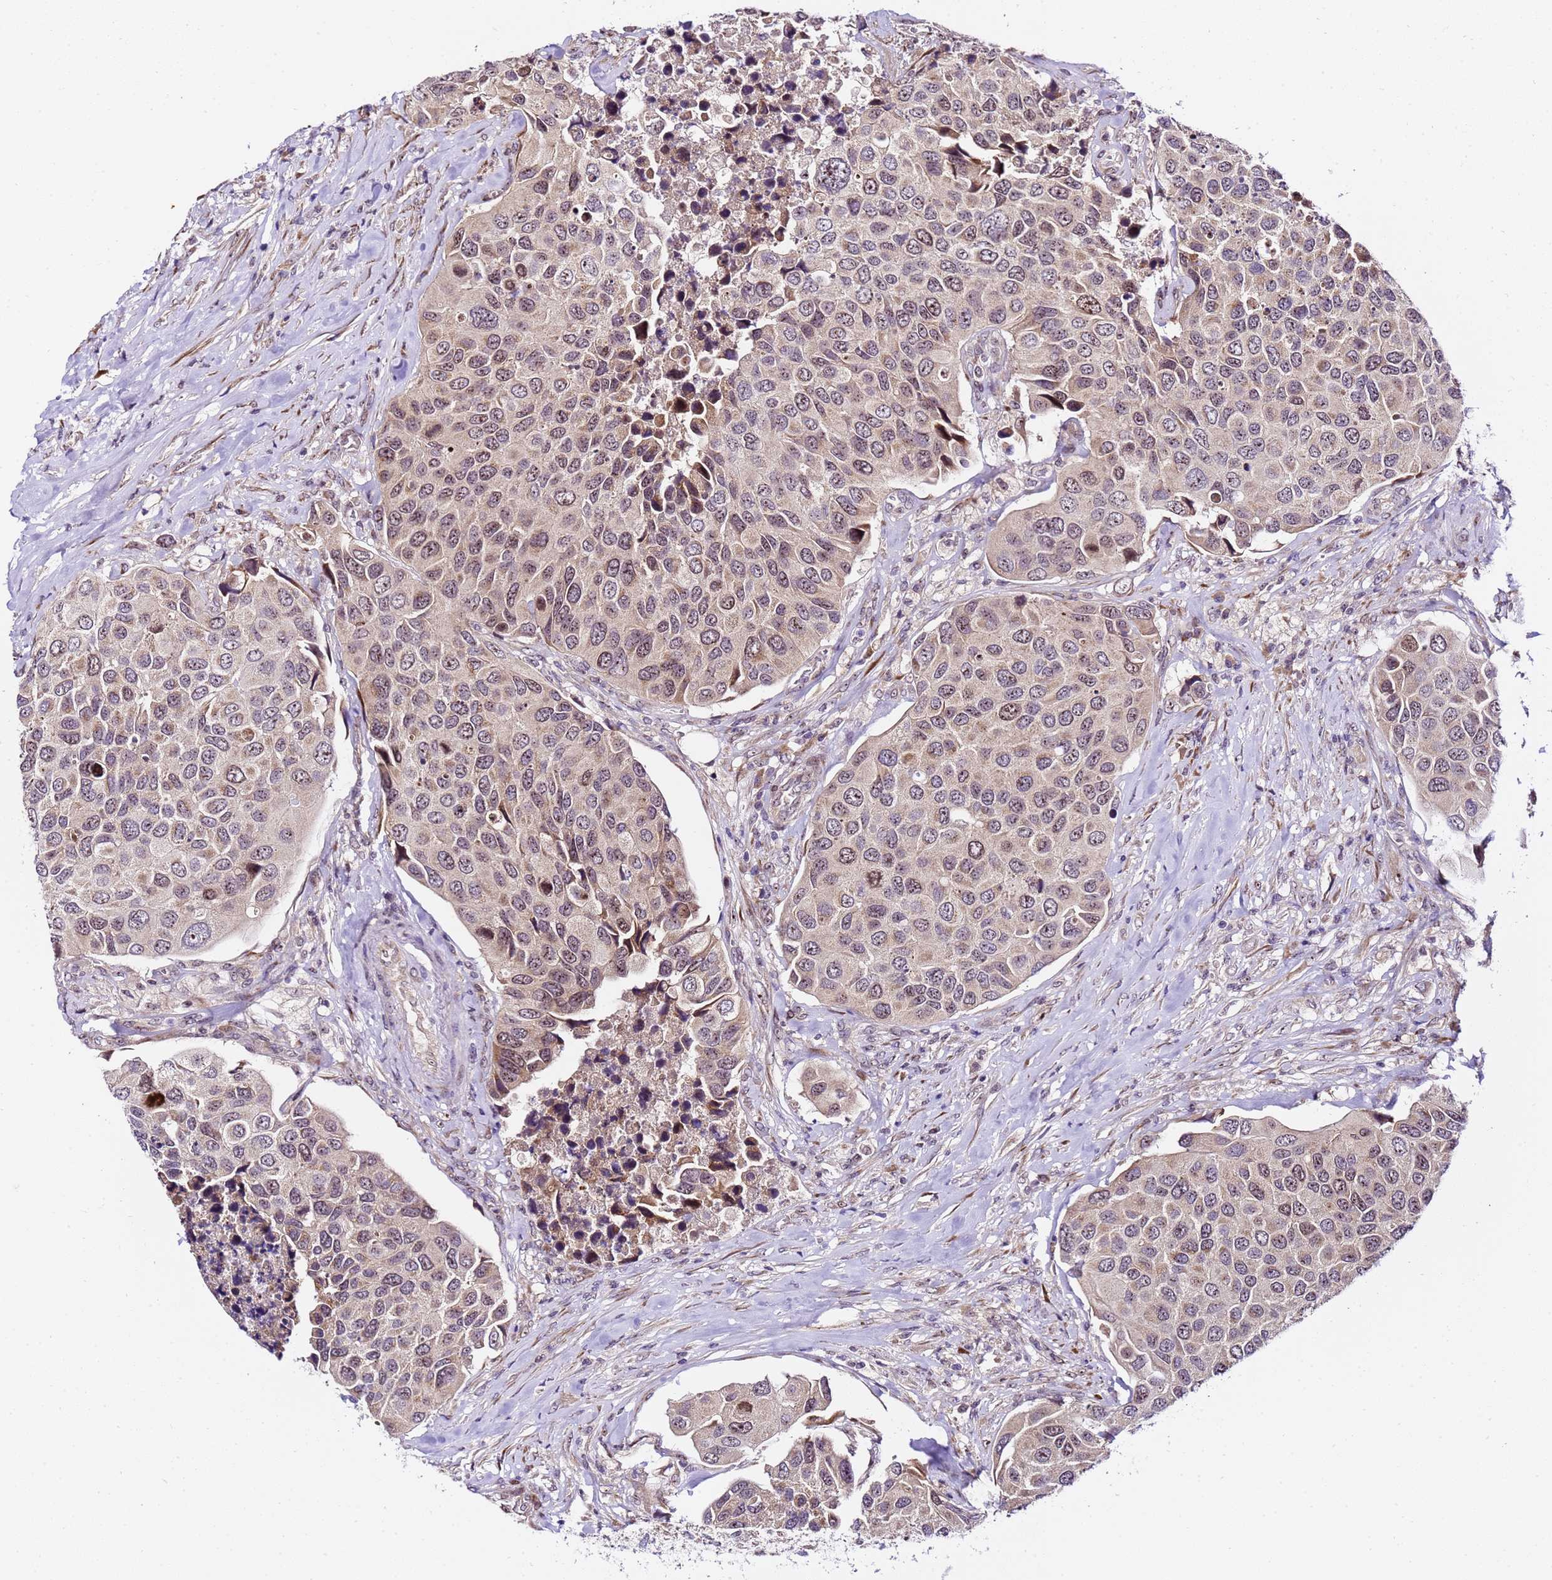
{"staining": {"intensity": "moderate", "quantity": "25%-75%", "location": "nuclear"}, "tissue": "urothelial cancer", "cell_type": "Tumor cells", "image_type": "cancer", "snomed": [{"axis": "morphology", "description": "Urothelial carcinoma, High grade"}, {"axis": "topography", "description": "Urinary bladder"}], "caption": "Tumor cells exhibit moderate nuclear expression in about 25%-75% of cells in high-grade urothelial carcinoma.", "gene": "SLX4IP", "patient": {"sex": "male", "age": 74}}